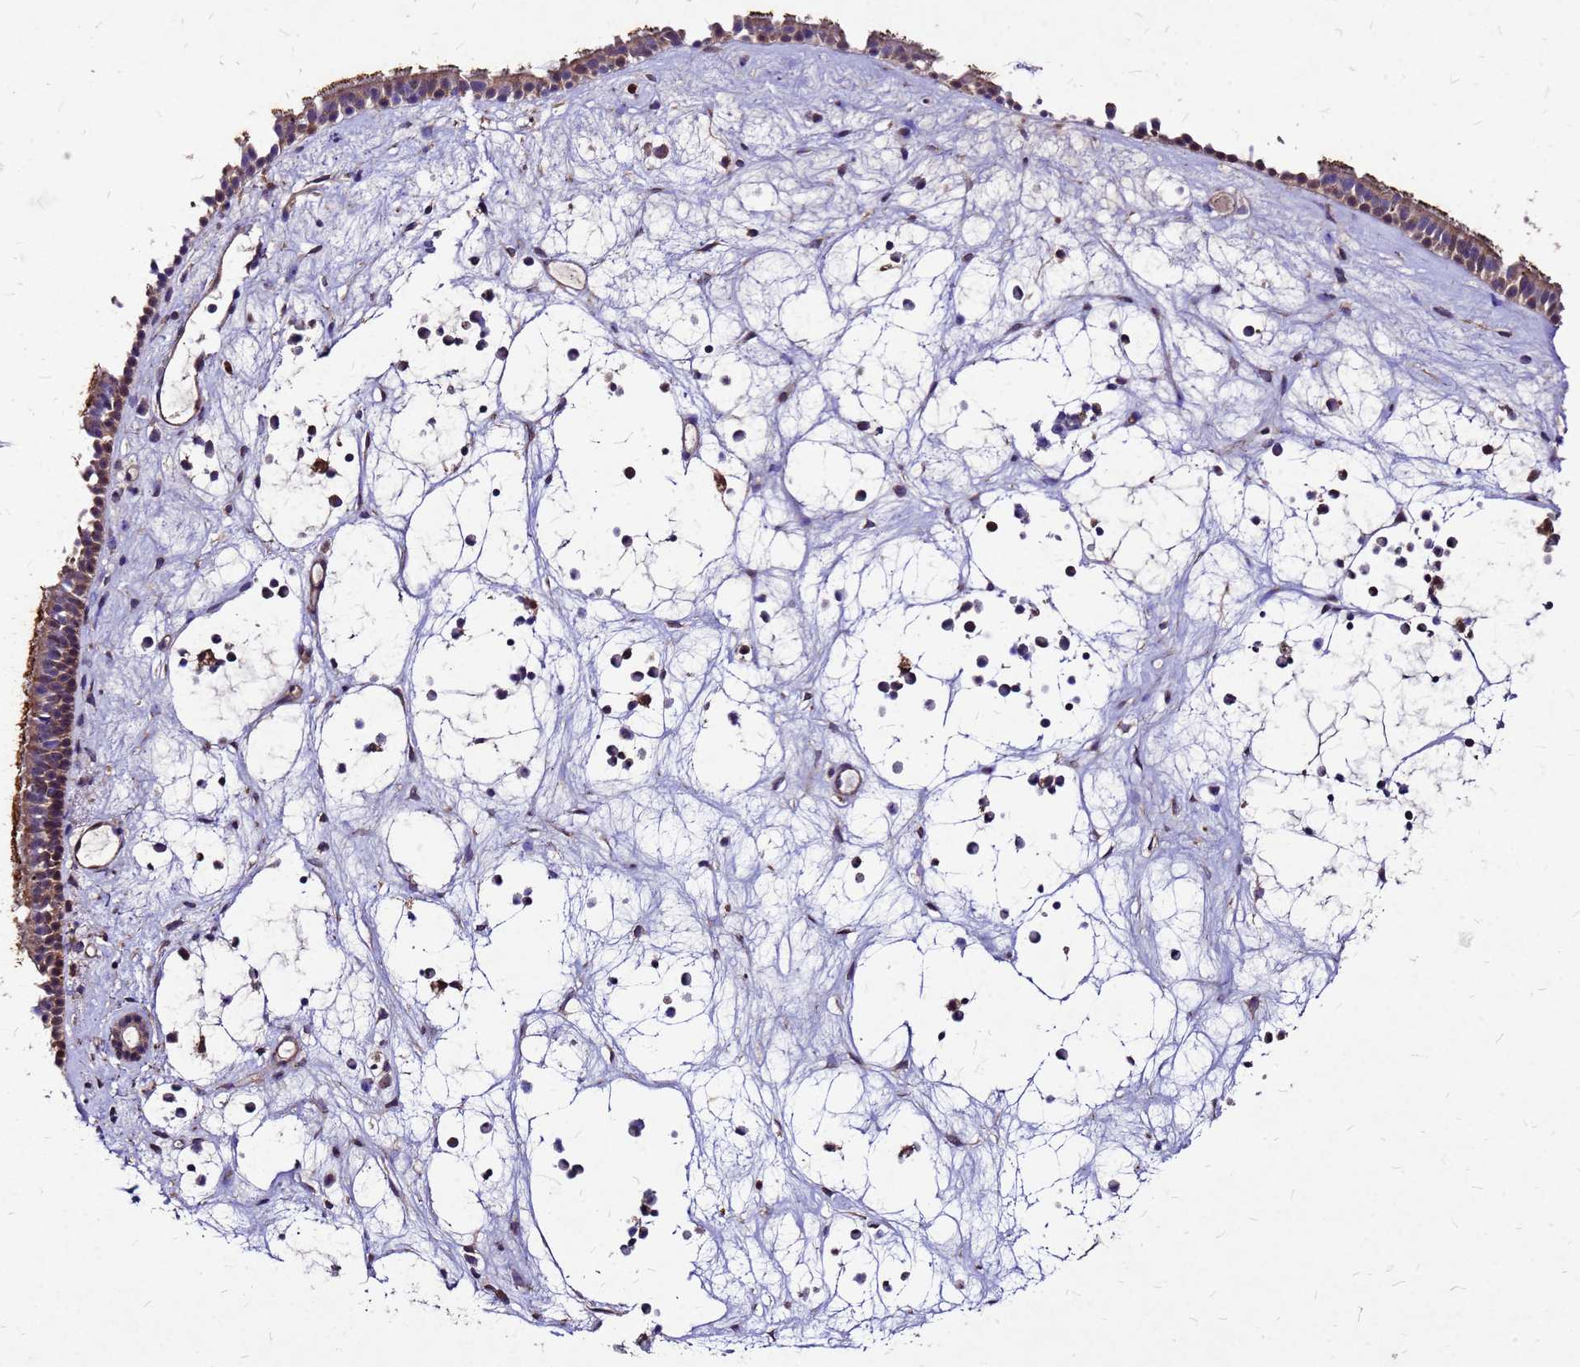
{"staining": {"intensity": "moderate", "quantity": ">75%", "location": "cytoplasmic/membranous,nuclear"}, "tissue": "nasopharynx", "cell_type": "Respiratory epithelial cells", "image_type": "normal", "snomed": [{"axis": "morphology", "description": "Normal tissue, NOS"}, {"axis": "morphology", "description": "Inflammation, NOS"}, {"axis": "morphology", "description": "Malignant melanoma, Metastatic site"}, {"axis": "topography", "description": "Nasopharynx"}], "caption": "IHC staining of unremarkable nasopharynx, which exhibits medium levels of moderate cytoplasmic/membranous,nuclear staining in approximately >75% of respiratory epithelial cells indicating moderate cytoplasmic/membranous,nuclear protein staining. The staining was performed using DAB (brown) for protein detection and nuclei were counterstained in hematoxylin (blue).", "gene": "DUSP23", "patient": {"sex": "male", "age": 70}}